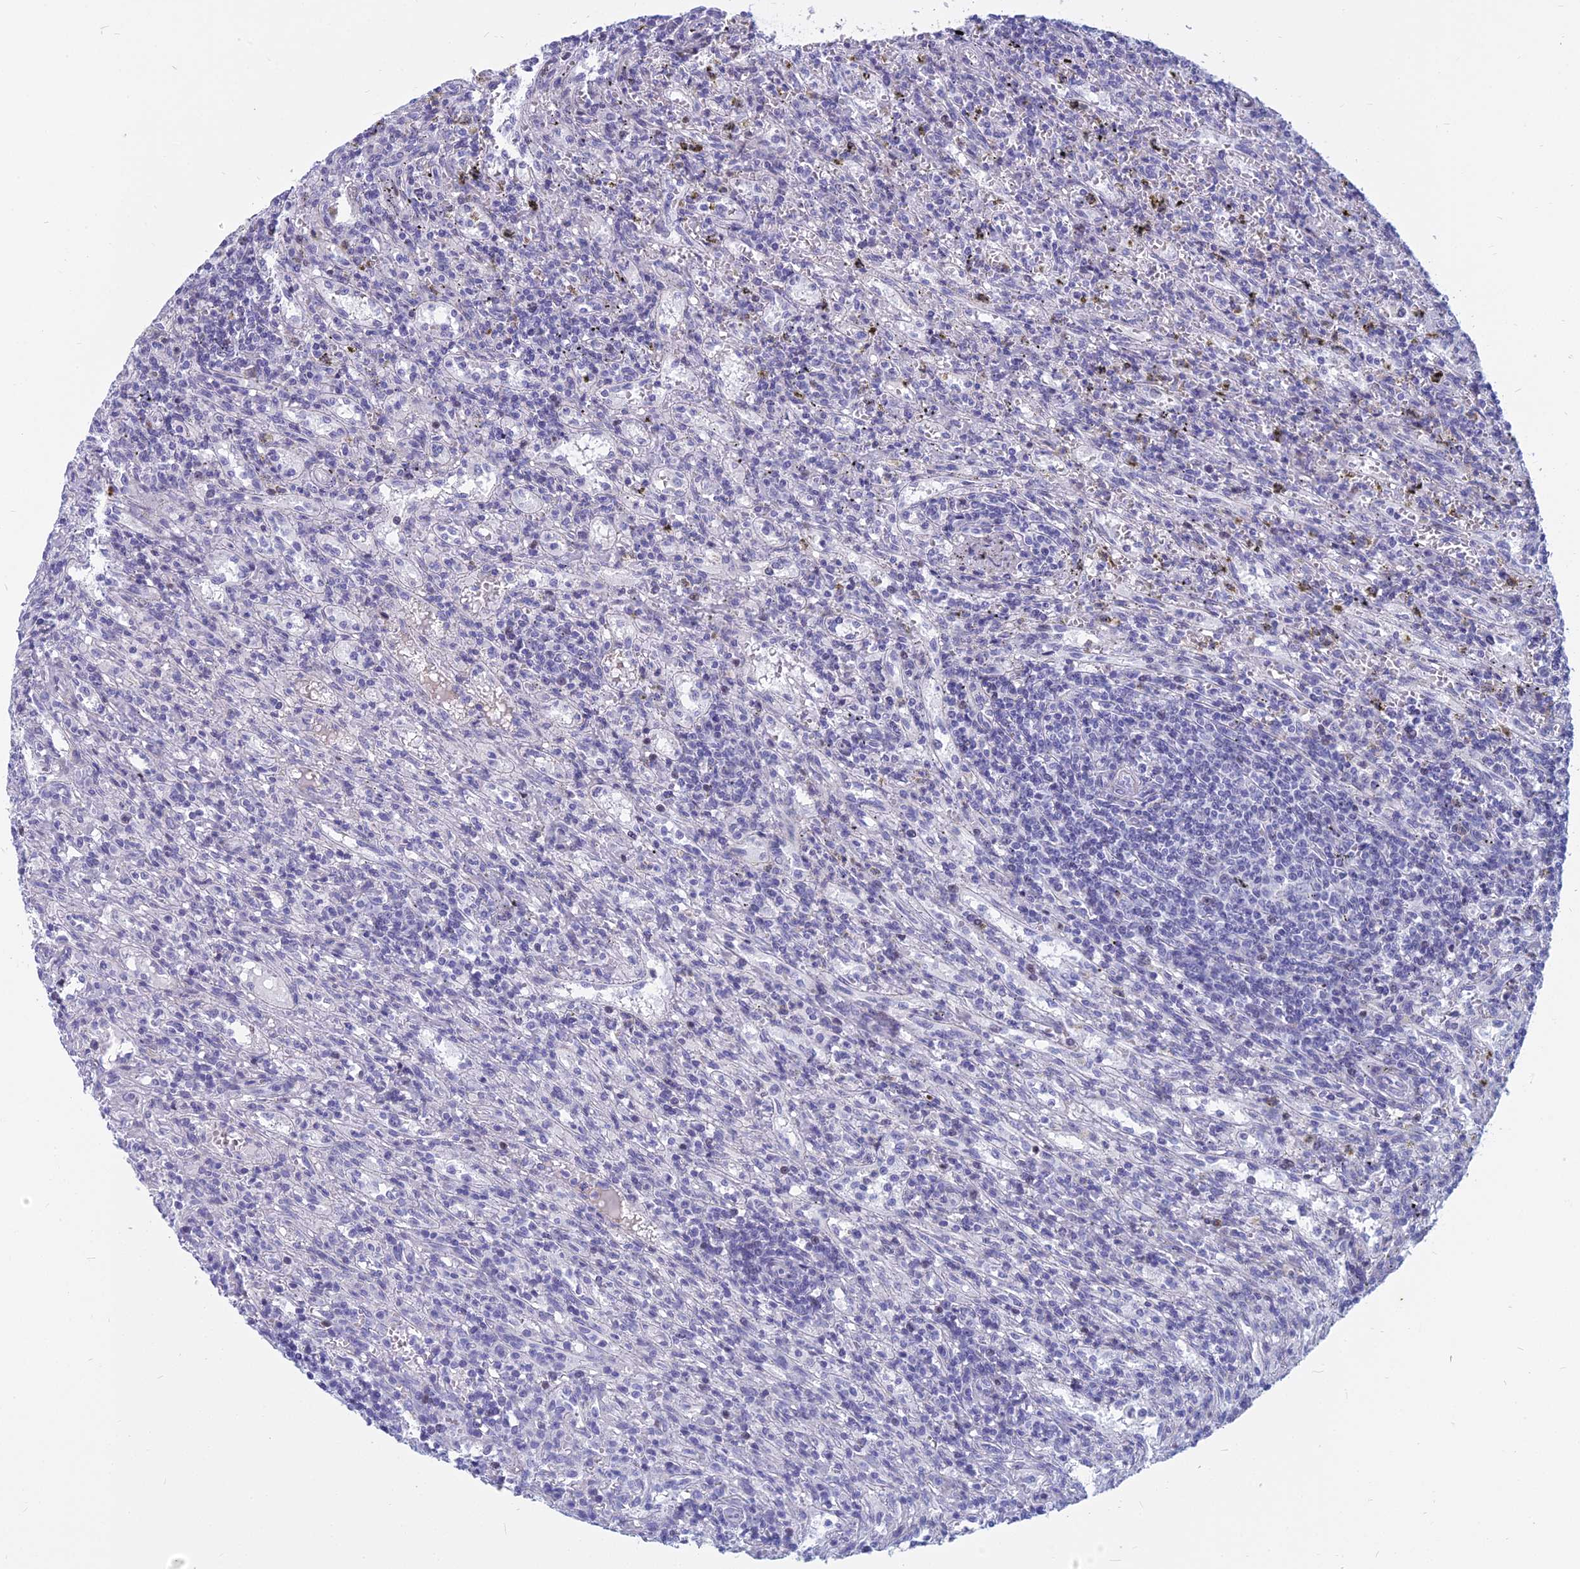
{"staining": {"intensity": "negative", "quantity": "none", "location": "none"}, "tissue": "lymphoma", "cell_type": "Tumor cells", "image_type": "cancer", "snomed": [{"axis": "morphology", "description": "Malignant lymphoma, non-Hodgkin's type, Low grade"}, {"axis": "topography", "description": "Spleen"}], "caption": "Immunohistochemical staining of malignant lymphoma, non-Hodgkin's type (low-grade) reveals no significant positivity in tumor cells.", "gene": "MYBPC2", "patient": {"sex": "male", "age": 76}}